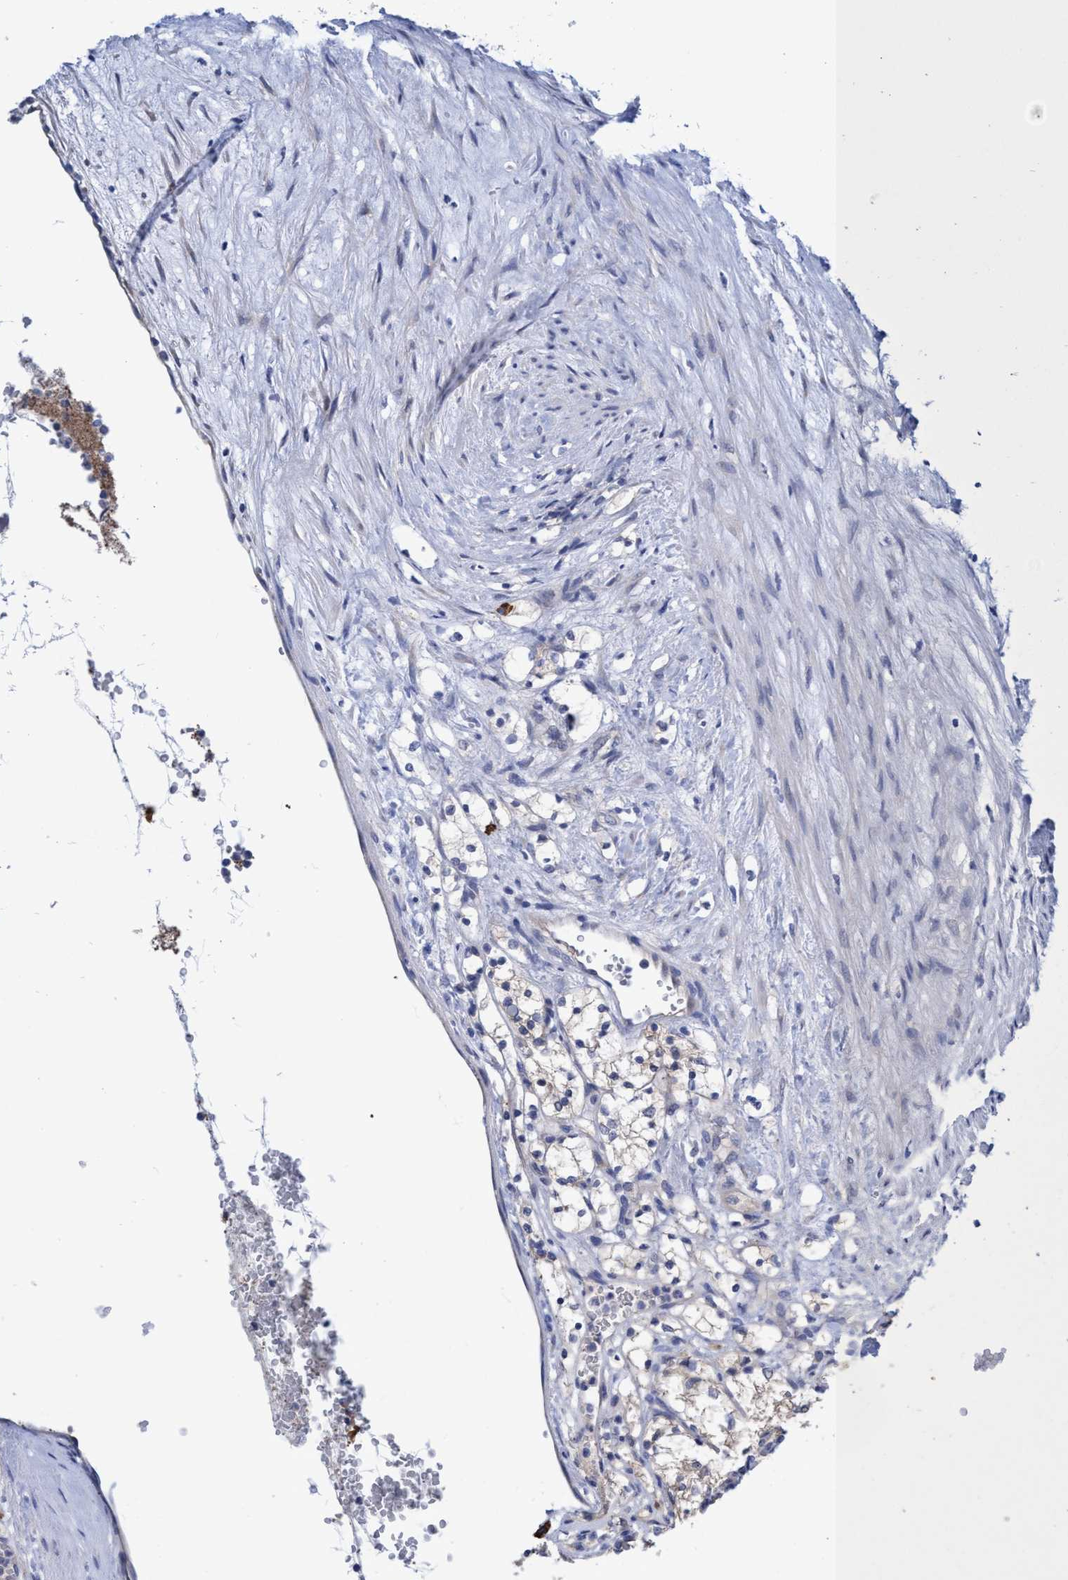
{"staining": {"intensity": "negative", "quantity": "none", "location": "none"}, "tissue": "renal cancer", "cell_type": "Tumor cells", "image_type": "cancer", "snomed": [{"axis": "morphology", "description": "Adenocarcinoma, NOS"}, {"axis": "topography", "description": "Kidney"}], "caption": "Tumor cells are negative for protein expression in human renal cancer.", "gene": "SVEP1", "patient": {"sex": "female", "age": 69}}